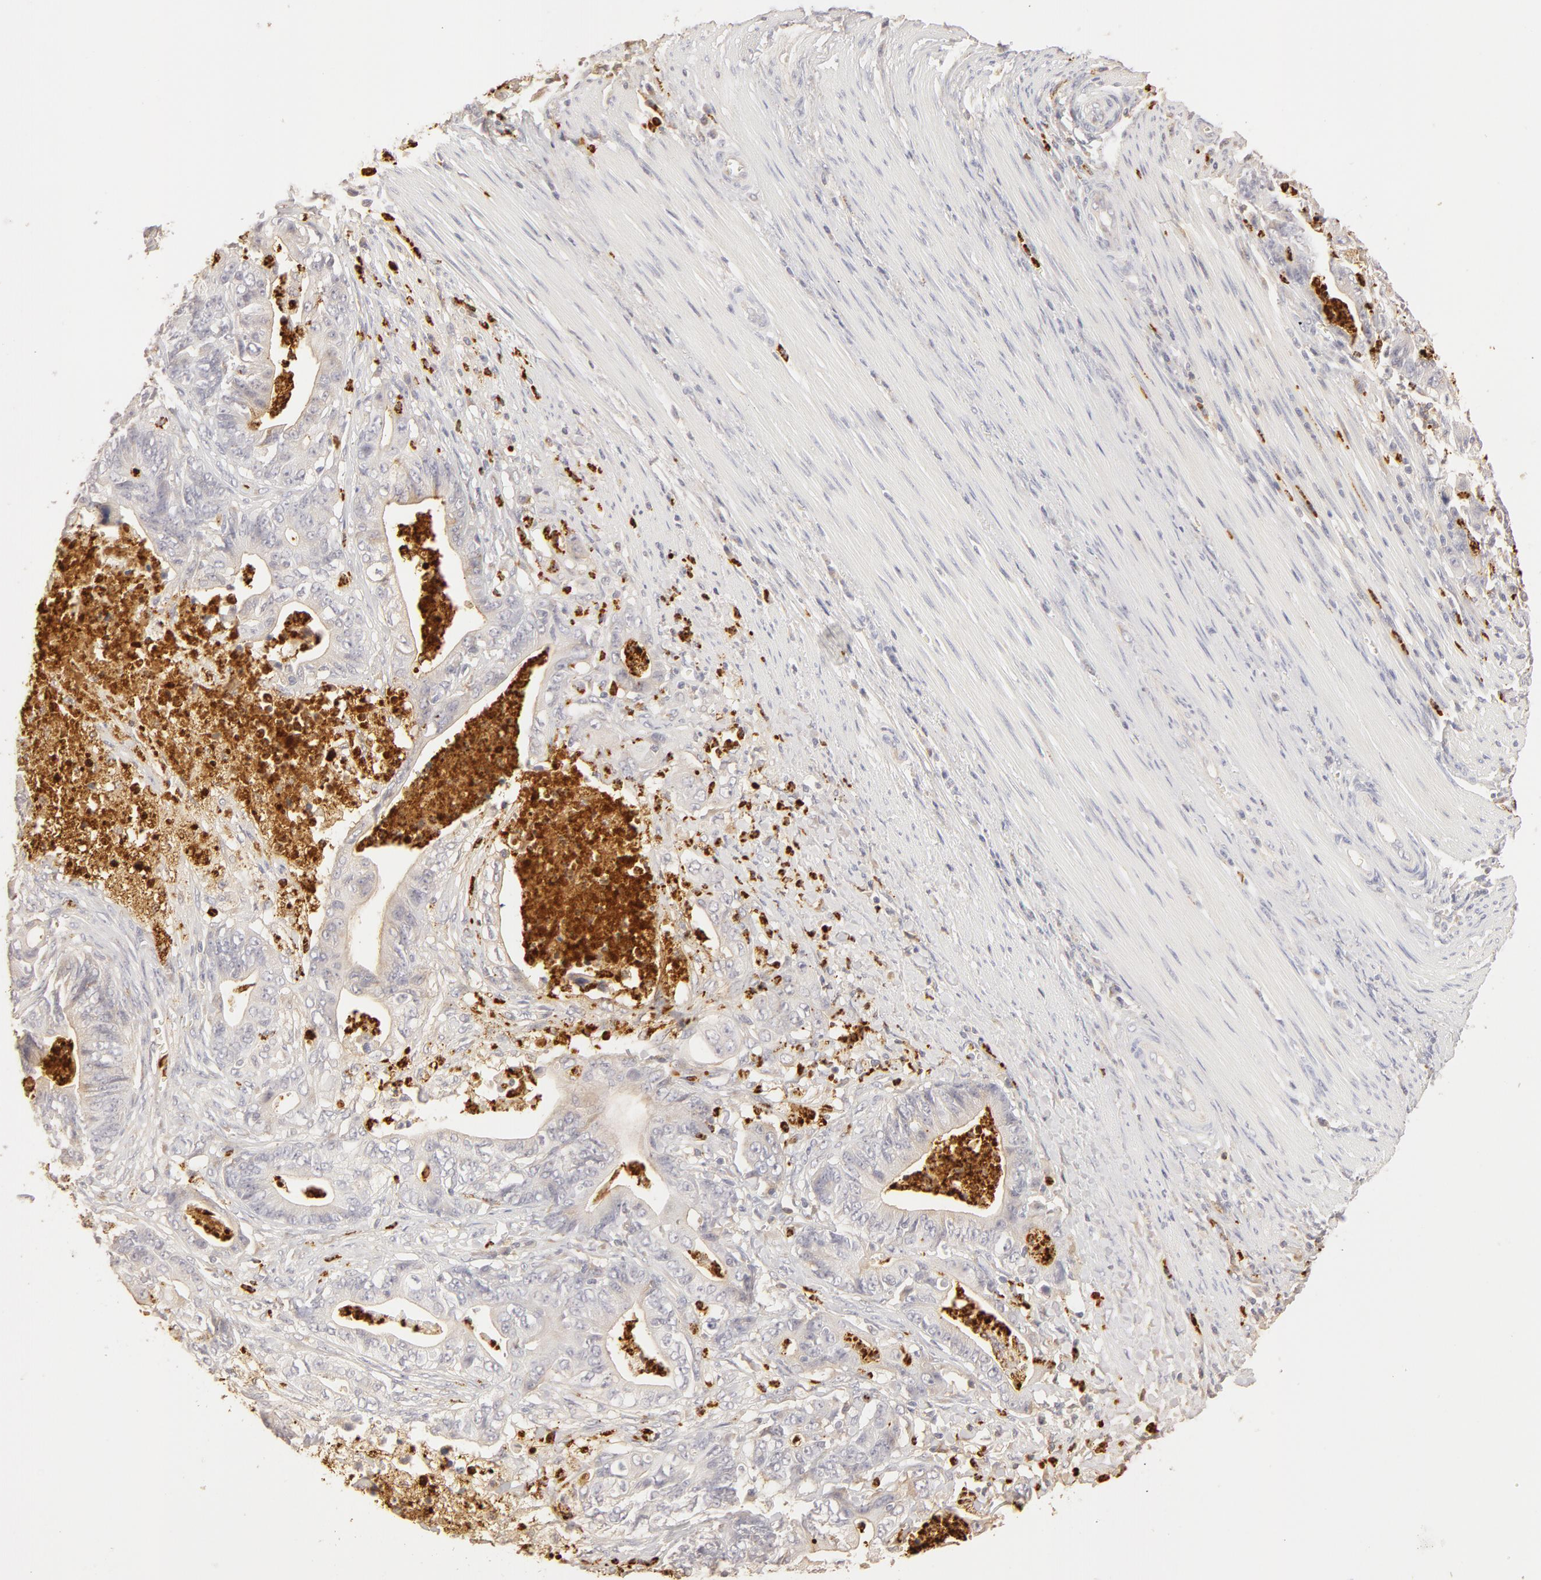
{"staining": {"intensity": "negative", "quantity": "none", "location": "none"}, "tissue": "stomach cancer", "cell_type": "Tumor cells", "image_type": "cancer", "snomed": [{"axis": "morphology", "description": "Adenocarcinoma, NOS"}, {"axis": "topography", "description": "Stomach, lower"}], "caption": "Immunohistochemical staining of stomach cancer shows no significant positivity in tumor cells.", "gene": "C1R", "patient": {"sex": "female", "age": 86}}